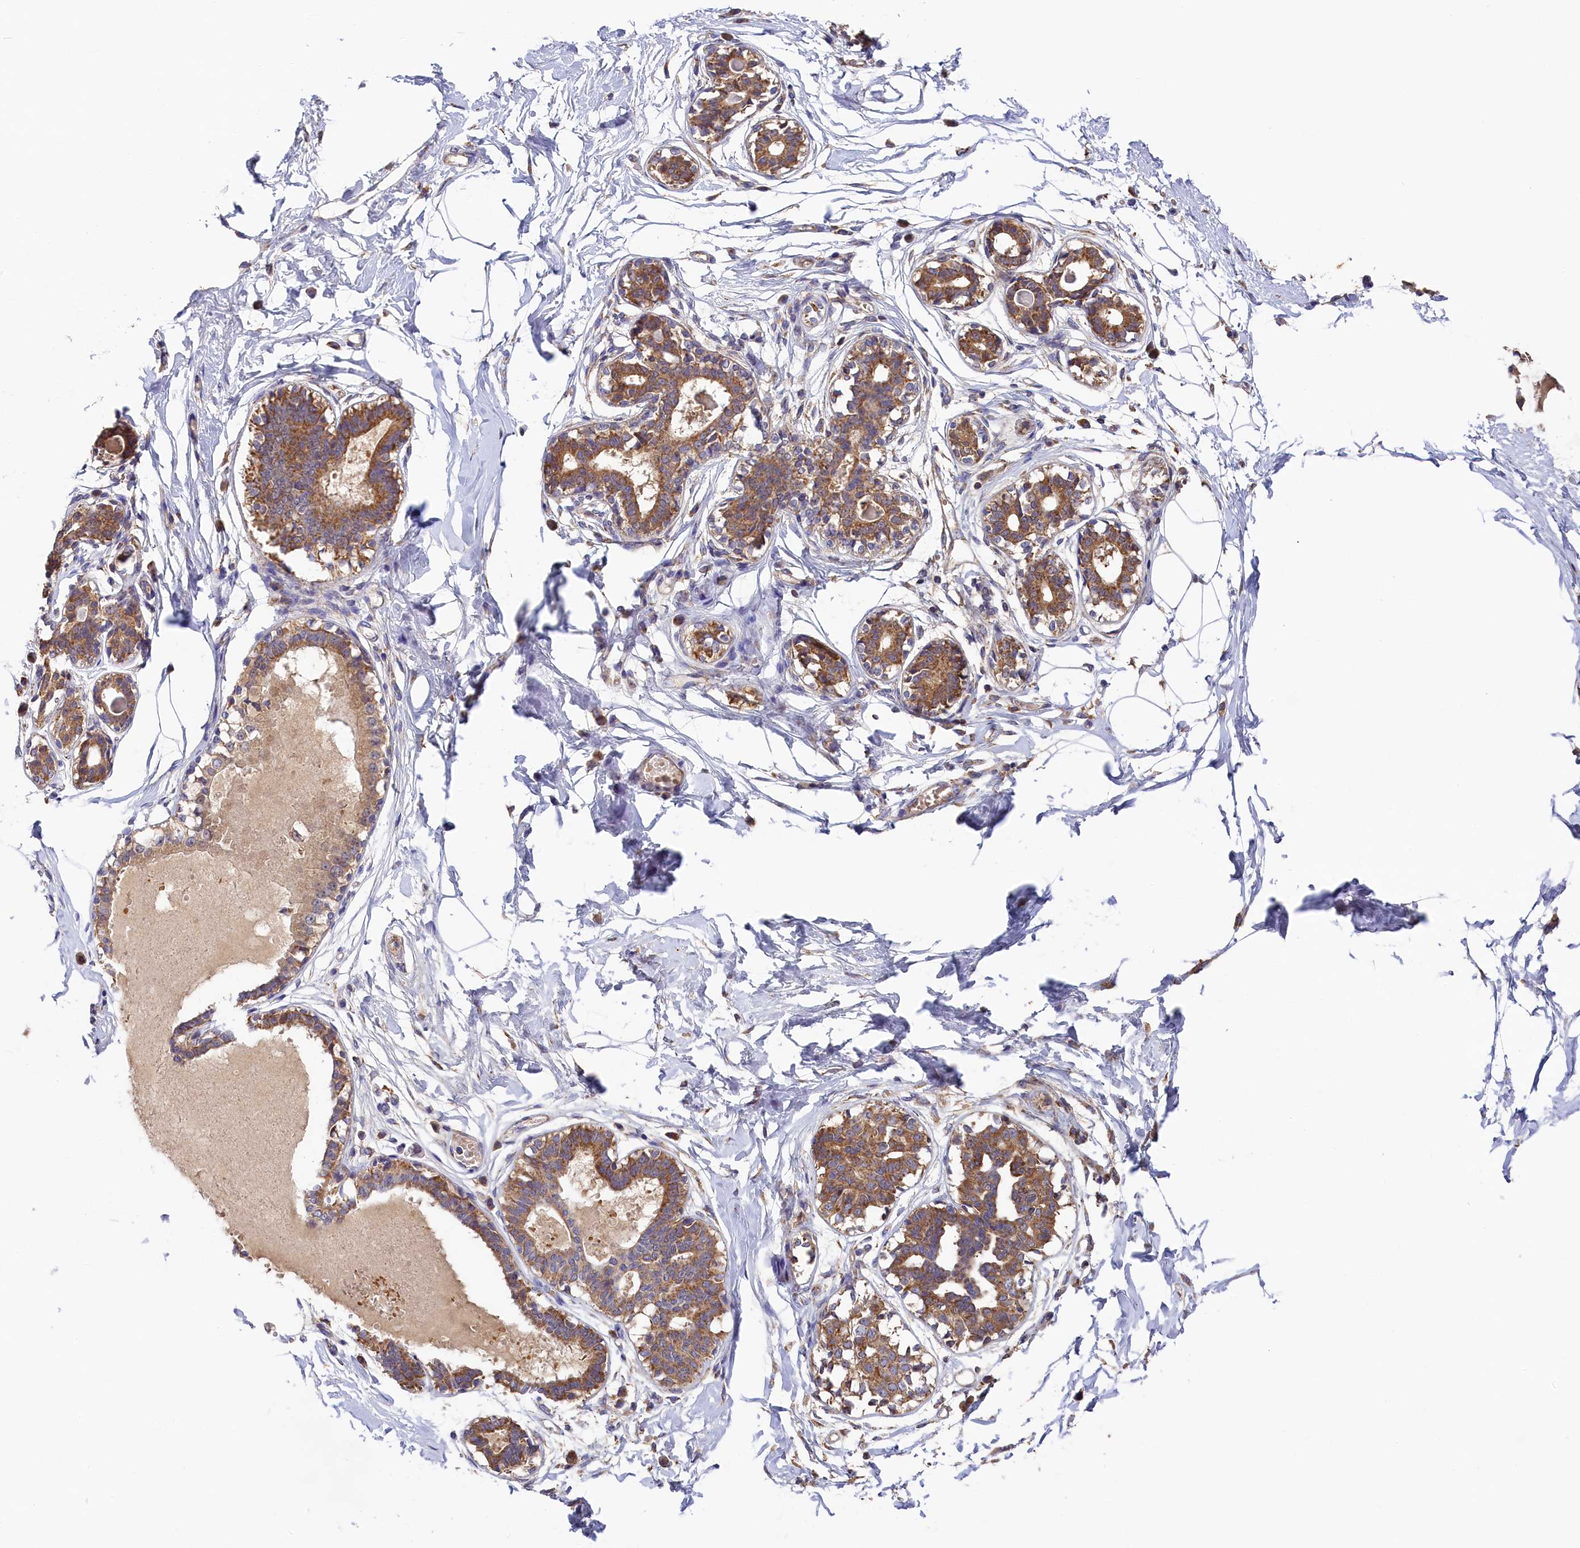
{"staining": {"intensity": "moderate", "quantity": ">75%", "location": "cytoplasmic/membranous"}, "tissue": "breast", "cell_type": "Adipocytes", "image_type": "normal", "snomed": [{"axis": "morphology", "description": "Normal tissue, NOS"}, {"axis": "topography", "description": "Breast"}], "caption": "Immunohistochemical staining of unremarkable breast shows medium levels of moderate cytoplasmic/membranous staining in approximately >75% of adipocytes. (Stains: DAB (3,3'-diaminobenzidine) in brown, nuclei in blue, Microscopy: brightfield microscopy at high magnification).", "gene": "SEC31B", "patient": {"sex": "female", "age": 45}}